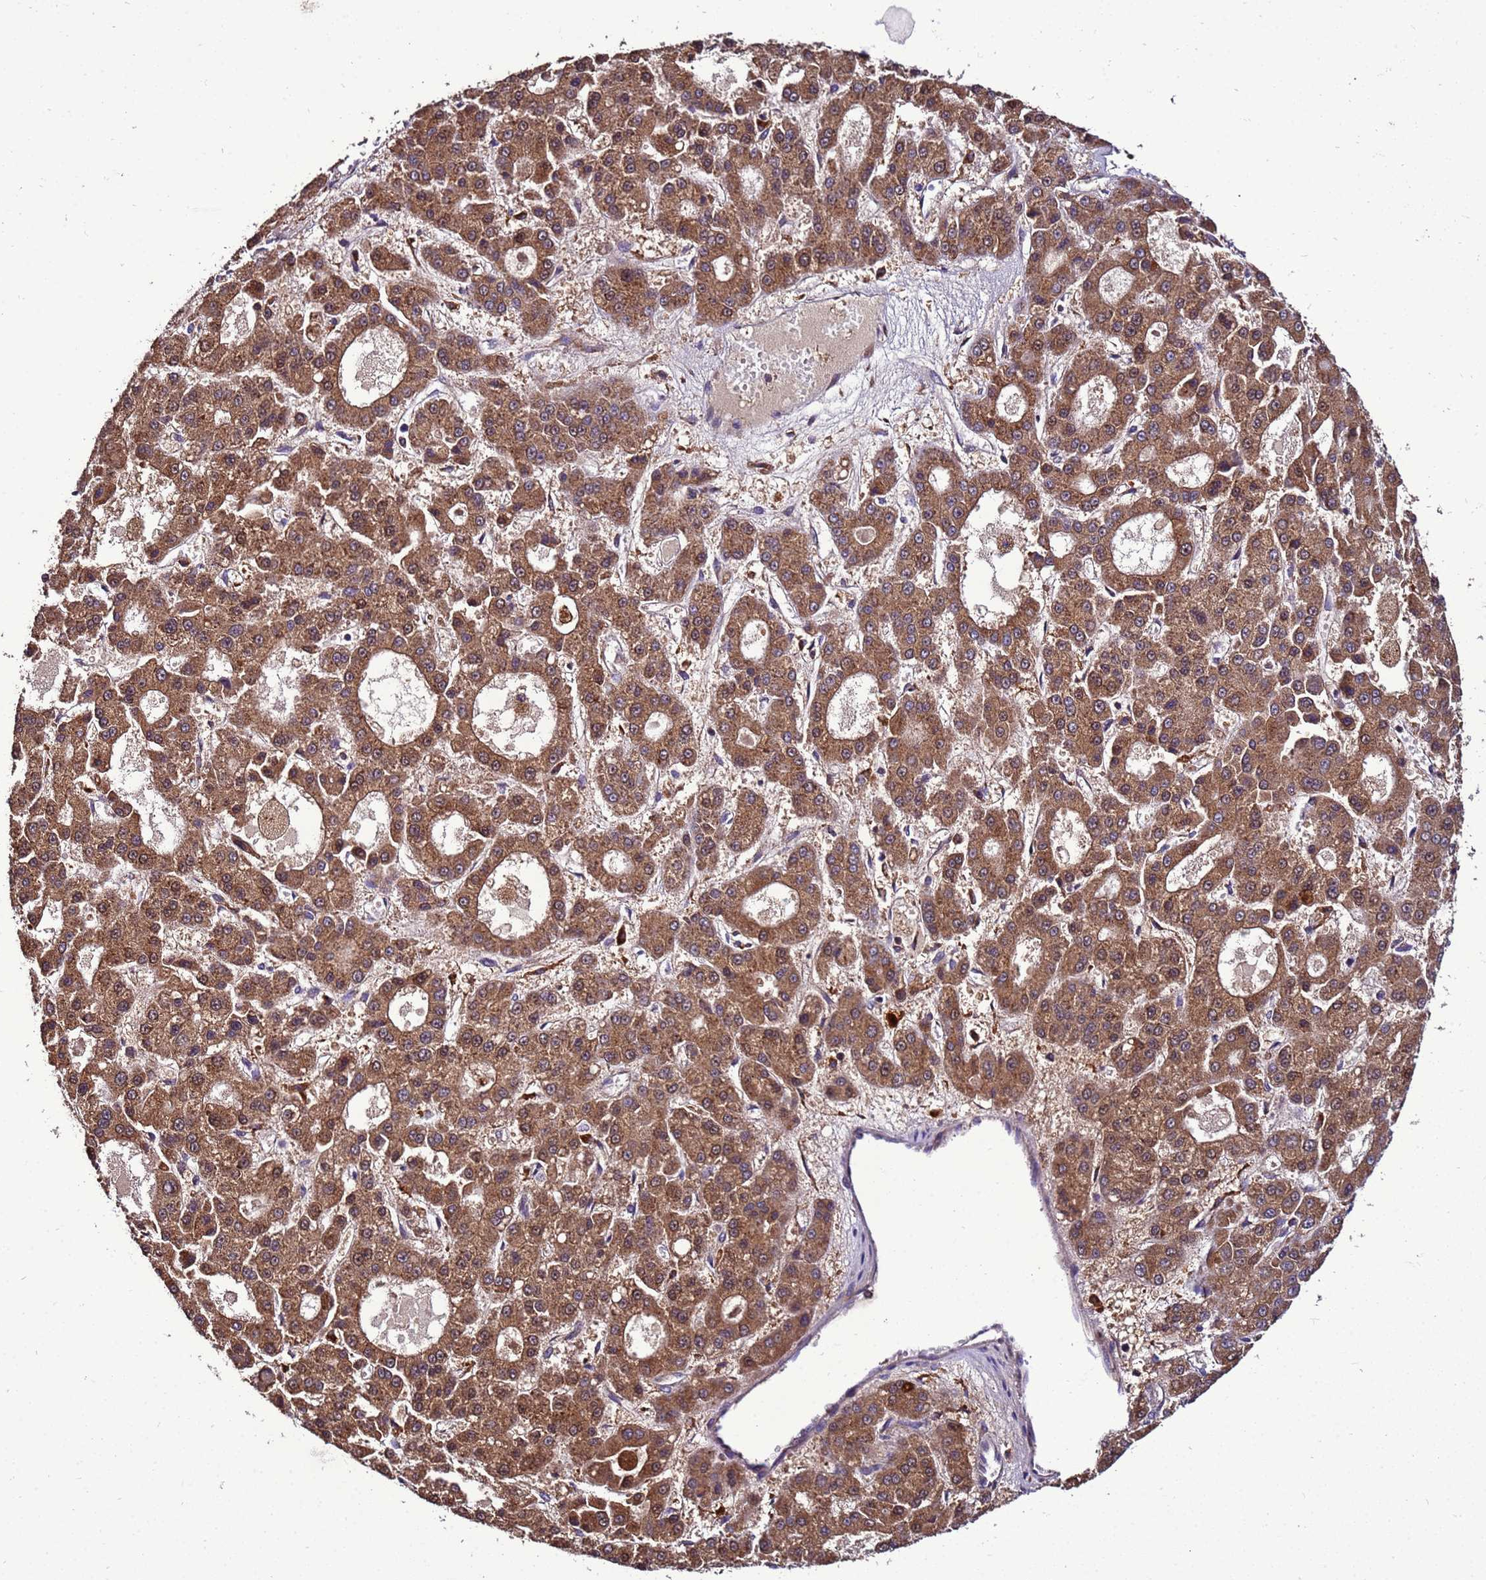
{"staining": {"intensity": "moderate", "quantity": ">75%", "location": "cytoplasmic/membranous,nuclear"}, "tissue": "liver cancer", "cell_type": "Tumor cells", "image_type": "cancer", "snomed": [{"axis": "morphology", "description": "Carcinoma, Hepatocellular, NOS"}, {"axis": "topography", "description": "Liver"}], "caption": "Immunohistochemistry (DAB) staining of hepatocellular carcinoma (liver) exhibits moderate cytoplasmic/membranous and nuclear protein expression in approximately >75% of tumor cells.", "gene": "ANTKMT", "patient": {"sex": "male", "age": 70}}